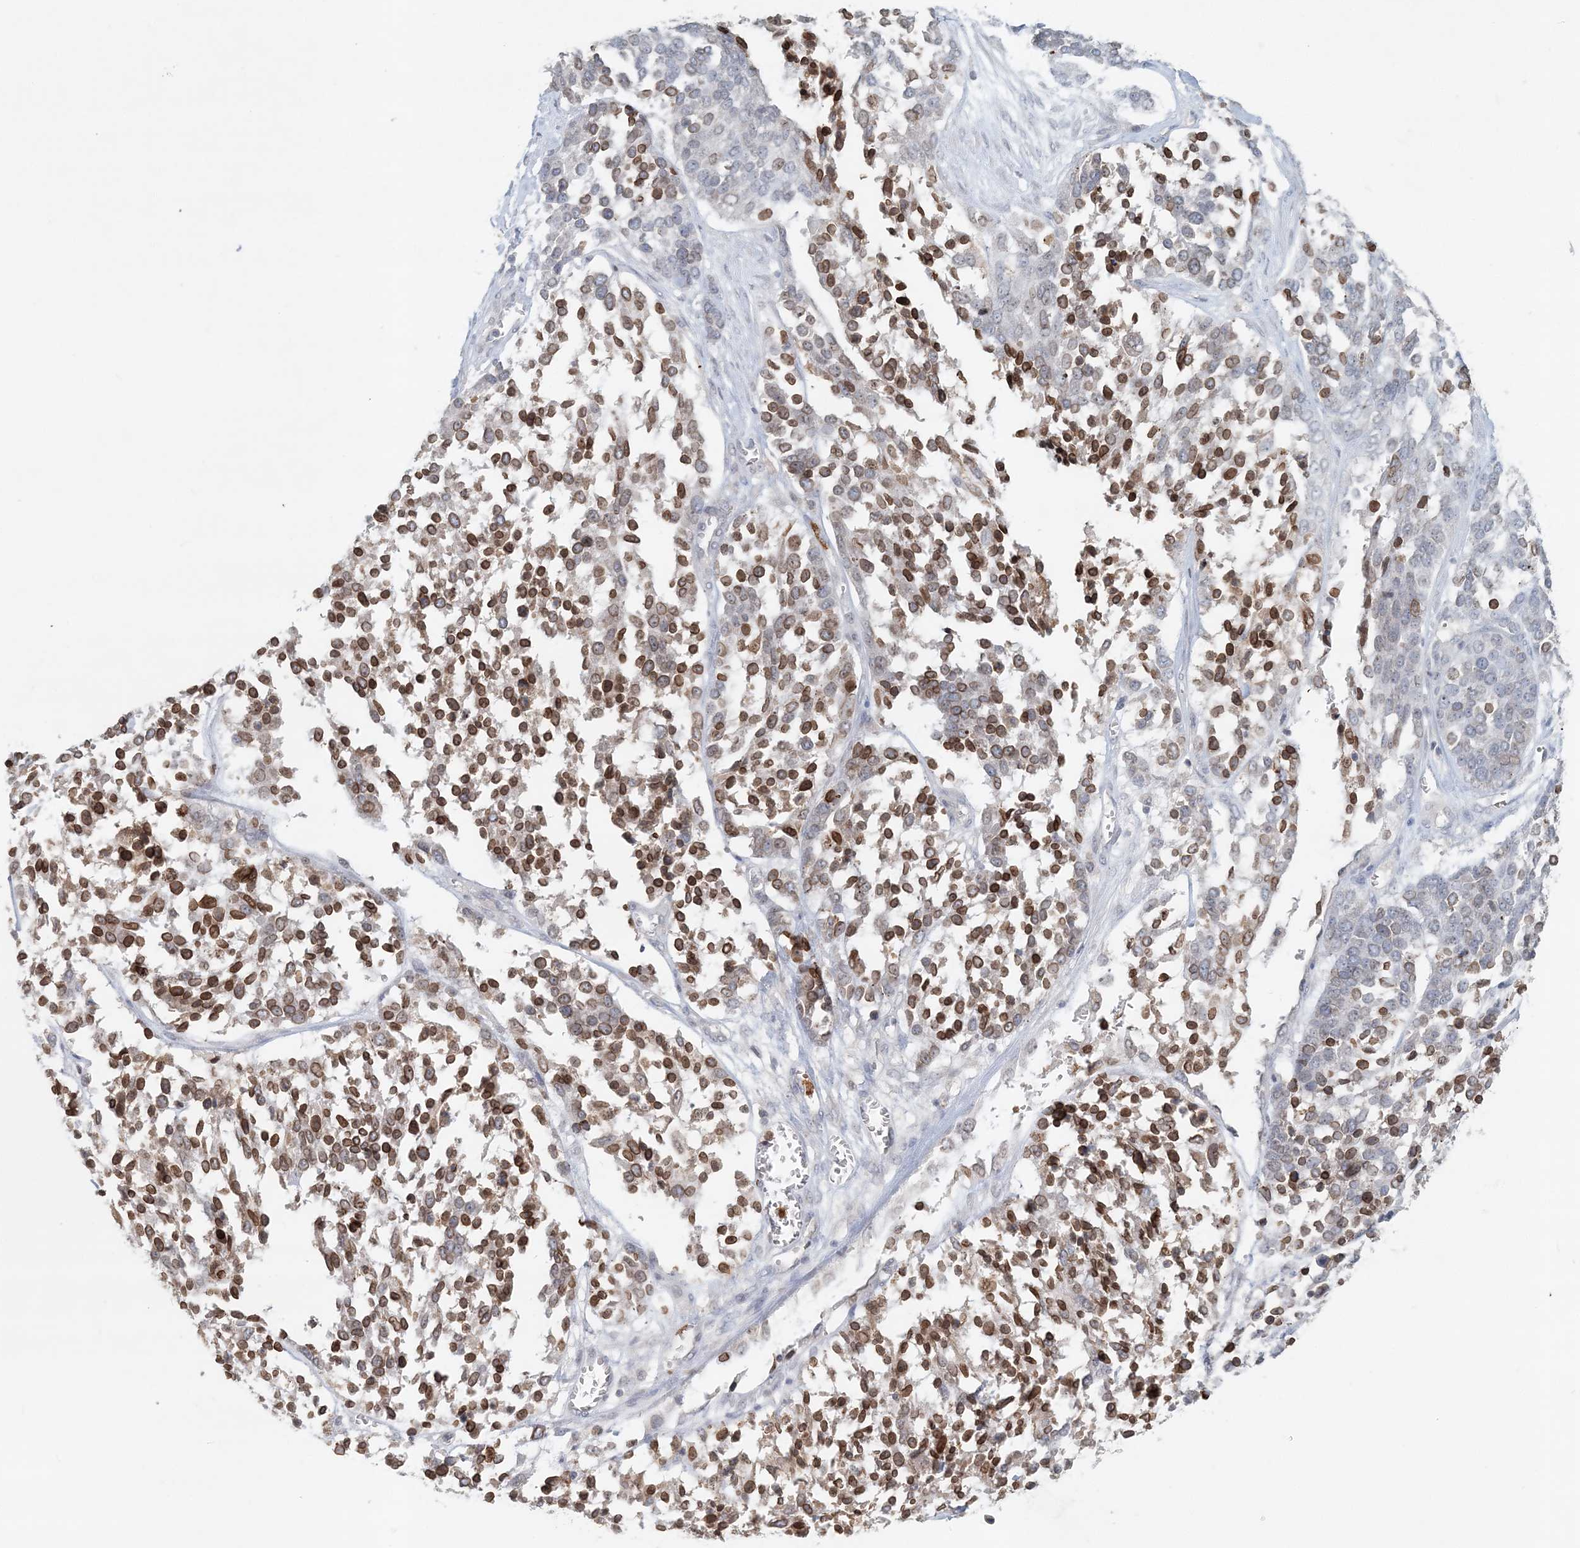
{"staining": {"intensity": "moderate", "quantity": ">75%", "location": "cytoplasmic/membranous,nuclear"}, "tissue": "ovarian cancer", "cell_type": "Tumor cells", "image_type": "cancer", "snomed": [{"axis": "morphology", "description": "Cystadenocarcinoma, serous, NOS"}, {"axis": "topography", "description": "Ovary"}], "caption": "High-magnification brightfield microscopy of ovarian cancer stained with DAB (brown) and counterstained with hematoxylin (blue). tumor cells exhibit moderate cytoplasmic/membranous and nuclear expression is identified in about>75% of cells. The staining was performed using DAB, with brown indicating positive protein expression. Nuclei are stained blue with hematoxylin.", "gene": "NUP54", "patient": {"sex": "female", "age": 44}}